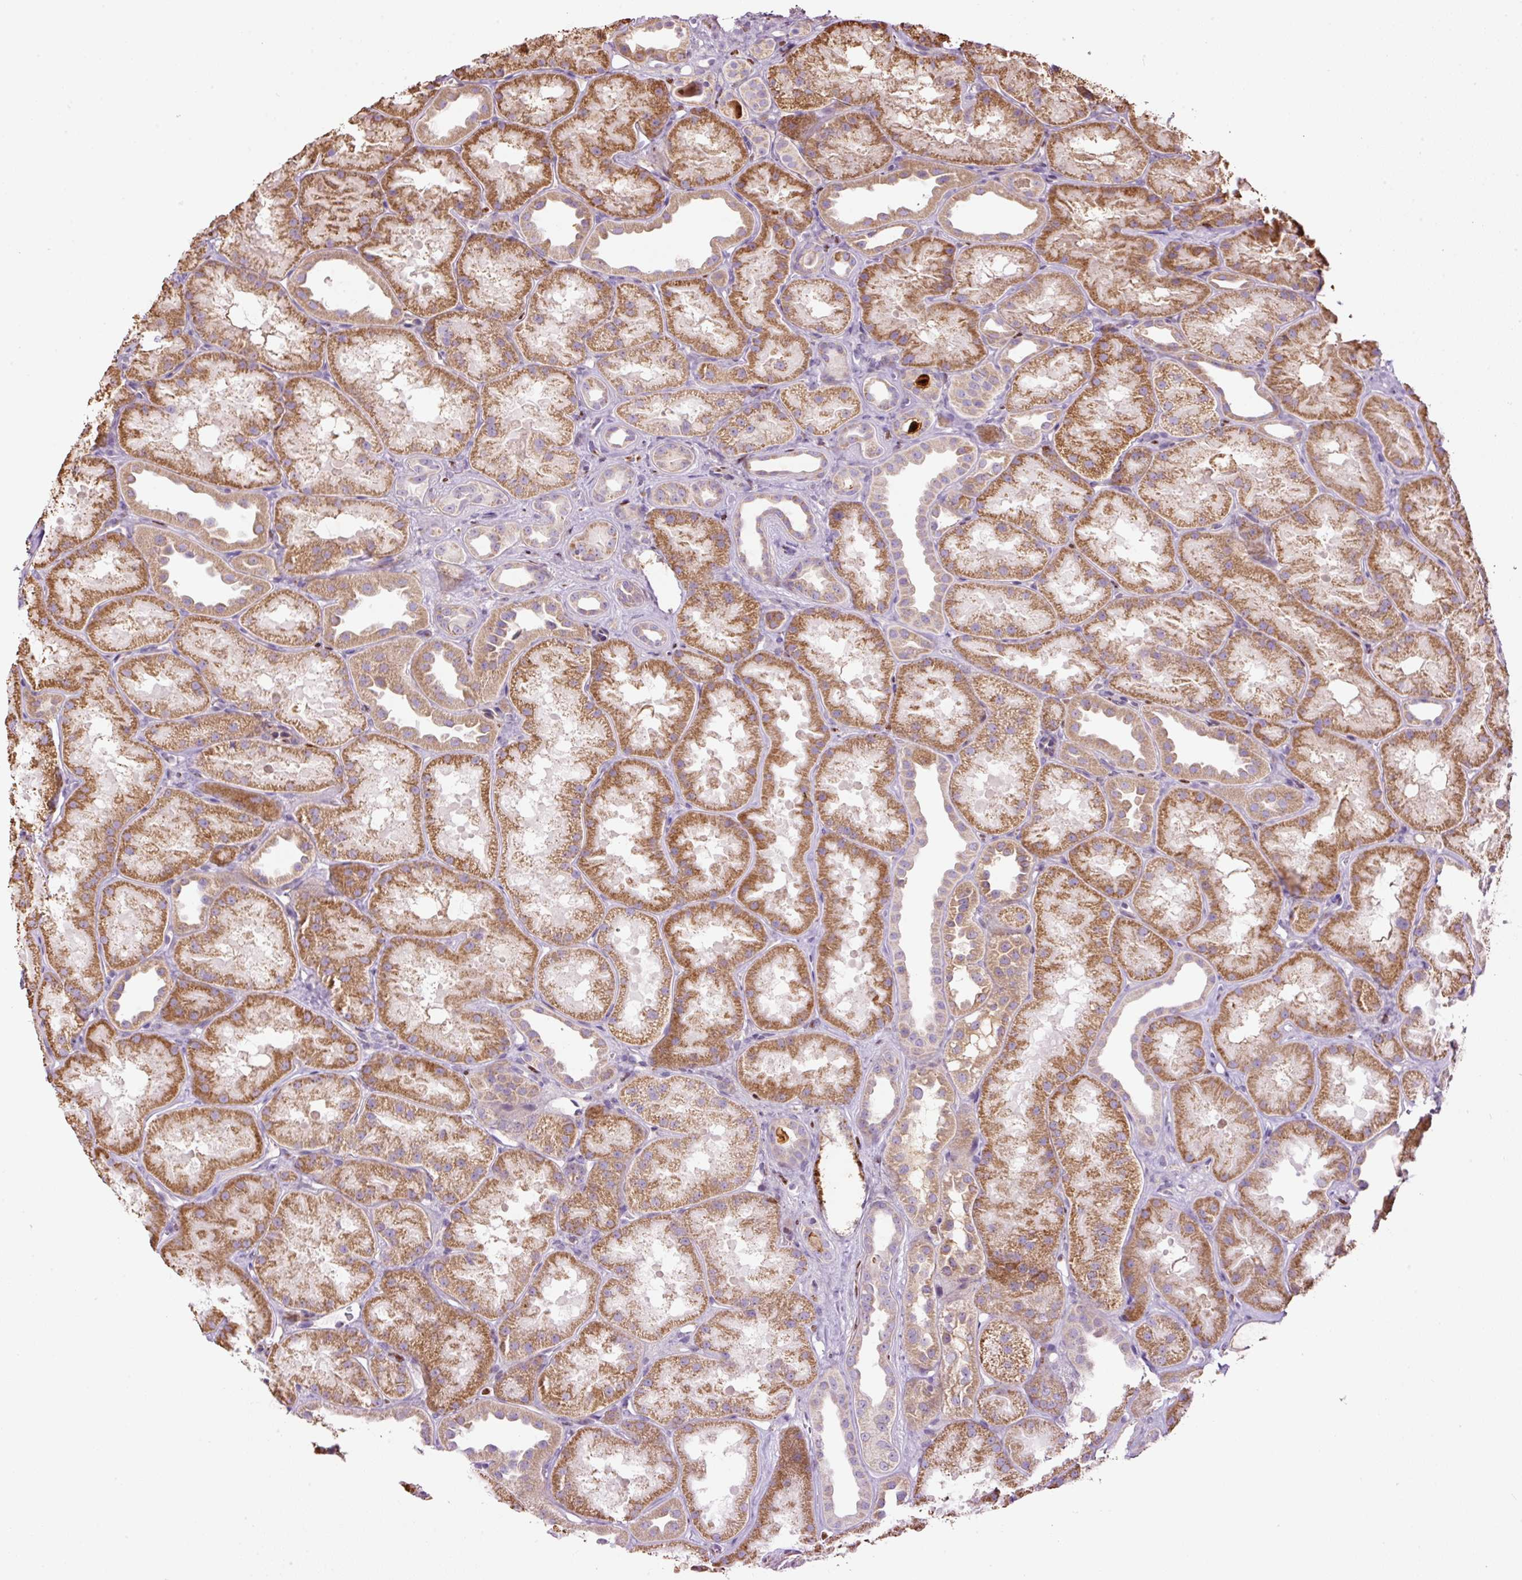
{"staining": {"intensity": "moderate", "quantity": "<25%", "location": "cytoplasmic/membranous"}, "tissue": "kidney", "cell_type": "Cells in glomeruli", "image_type": "normal", "snomed": [{"axis": "morphology", "description": "Normal tissue, NOS"}, {"axis": "topography", "description": "Kidney"}], "caption": "A high-resolution image shows immunohistochemistry staining of normal kidney, which shows moderate cytoplasmic/membranous staining in about <25% of cells in glomeruli.", "gene": "TMEM8B", "patient": {"sex": "male", "age": 61}}